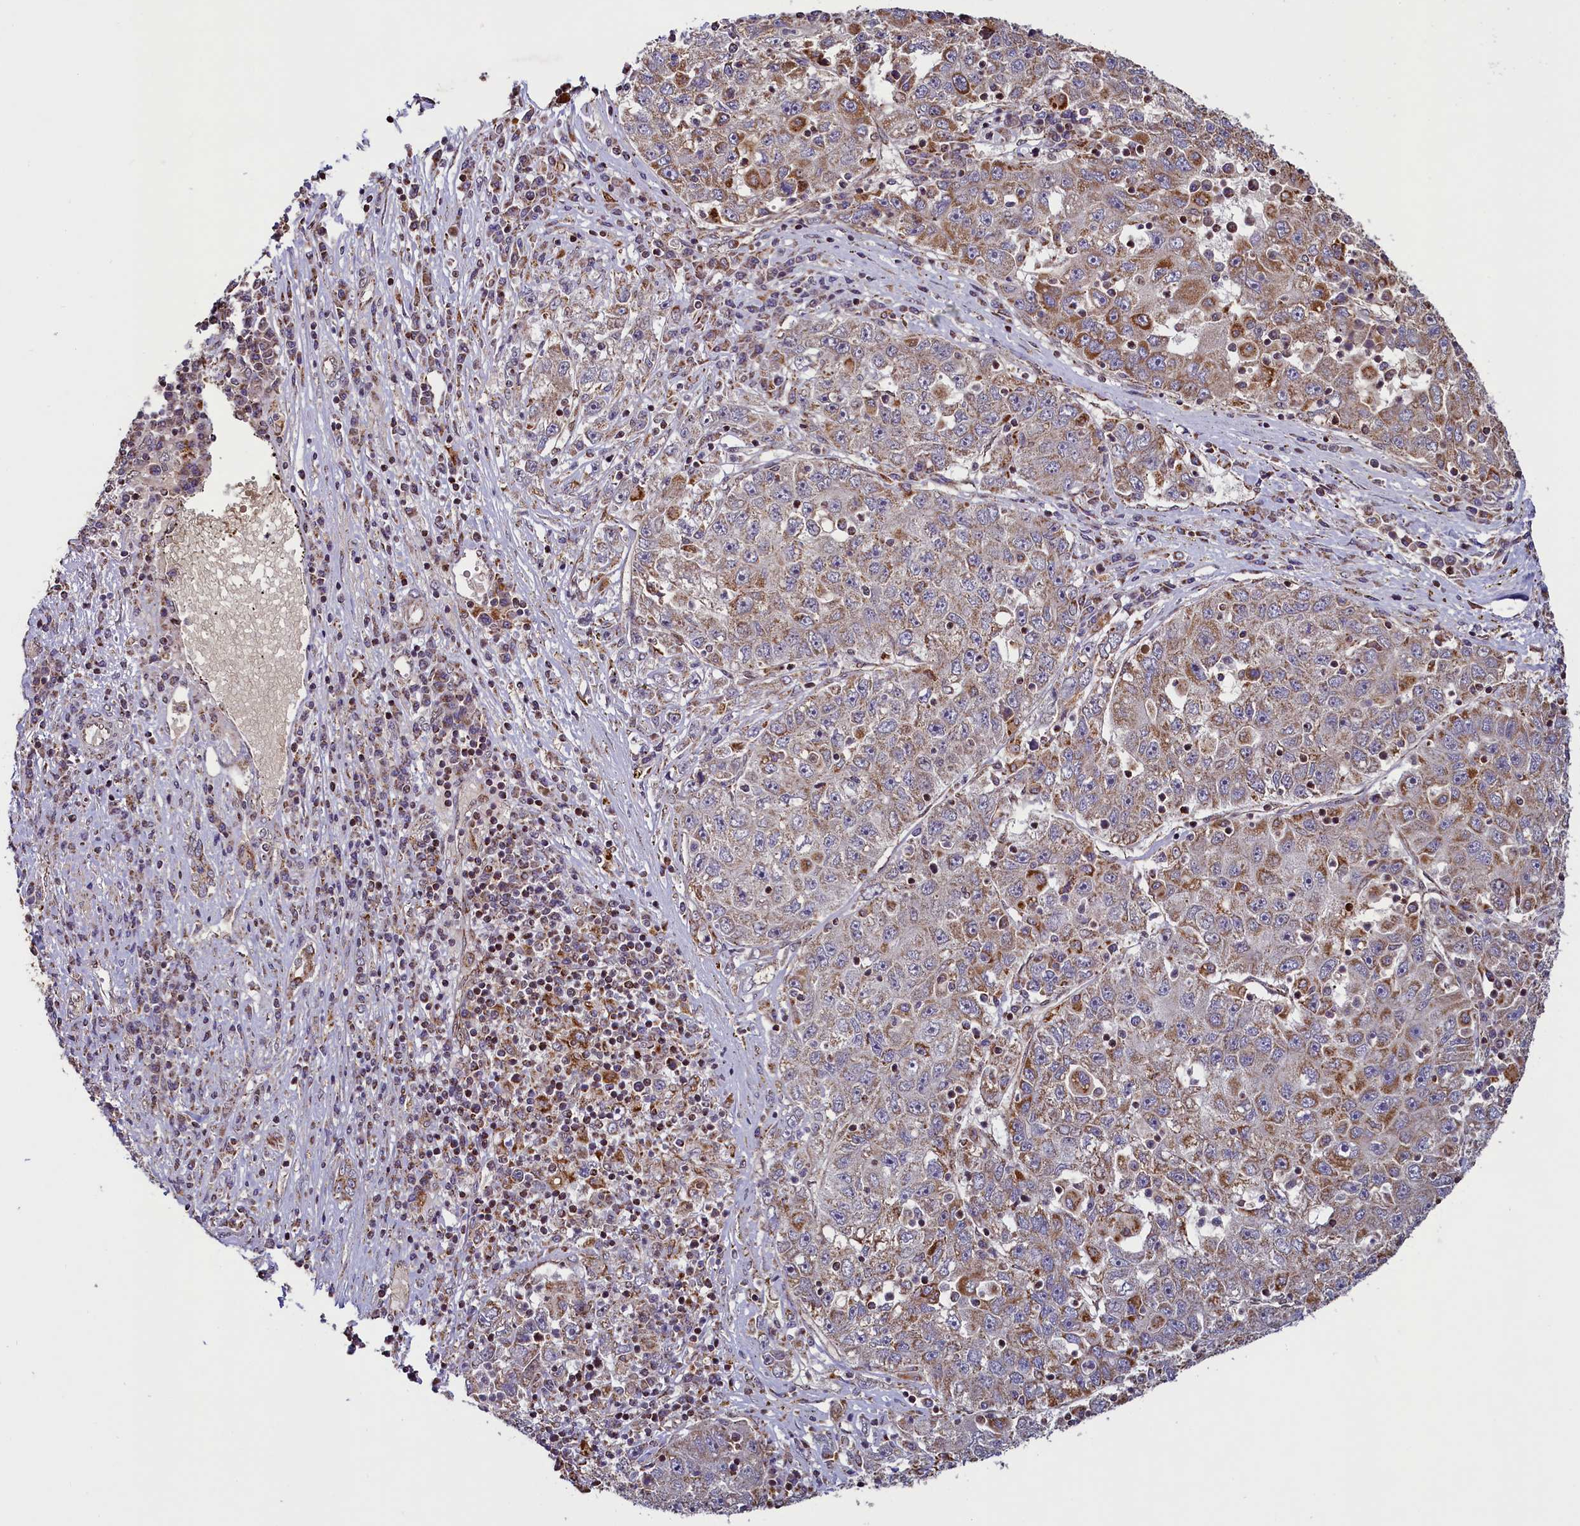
{"staining": {"intensity": "moderate", "quantity": "25%-75%", "location": "cytoplasmic/membranous"}, "tissue": "liver cancer", "cell_type": "Tumor cells", "image_type": "cancer", "snomed": [{"axis": "morphology", "description": "Carcinoma, Hepatocellular, NOS"}, {"axis": "topography", "description": "Liver"}], "caption": "Protein expression analysis of liver cancer (hepatocellular carcinoma) exhibits moderate cytoplasmic/membranous positivity in approximately 25%-75% of tumor cells.", "gene": "ZNF577", "patient": {"sex": "male", "age": 49}}